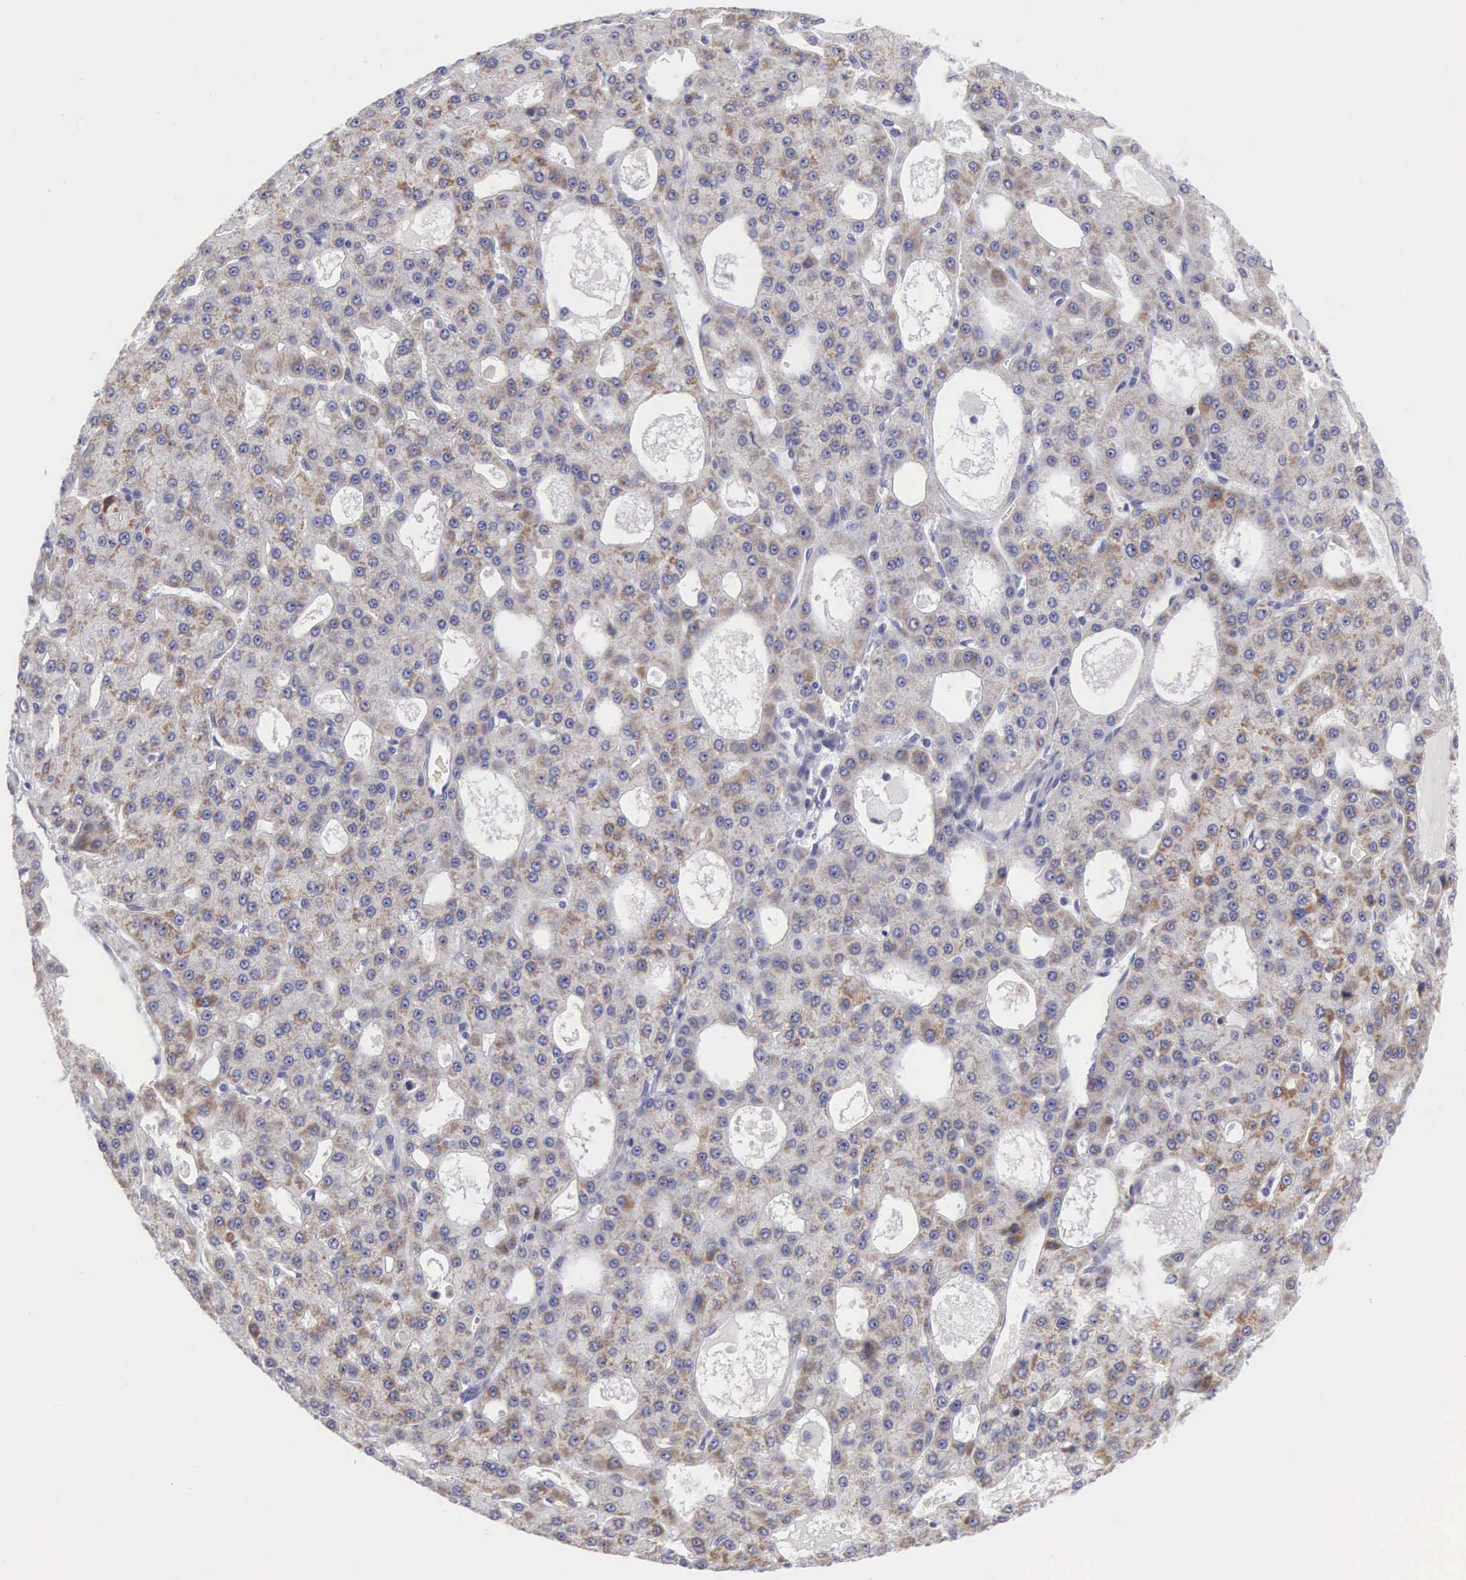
{"staining": {"intensity": "weak", "quantity": "25%-75%", "location": "cytoplasmic/membranous"}, "tissue": "liver cancer", "cell_type": "Tumor cells", "image_type": "cancer", "snomed": [{"axis": "morphology", "description": "Carcinoma, Hepatocellular, NOS"}, {"axis": "topography", "description": "Liver"}], "caption": "IHC micrograph of neoplastic tissue: human liver cancer stained using immunohistochemistry (IHC) displays low levels of weak protein expression localized specifically in the cytoplasmic/membranous of tumor cells, appearing as a cytoplasmic/membranous brown color.", "gene": "SOX11", "patient": {"sex": "male", "age": 47}}